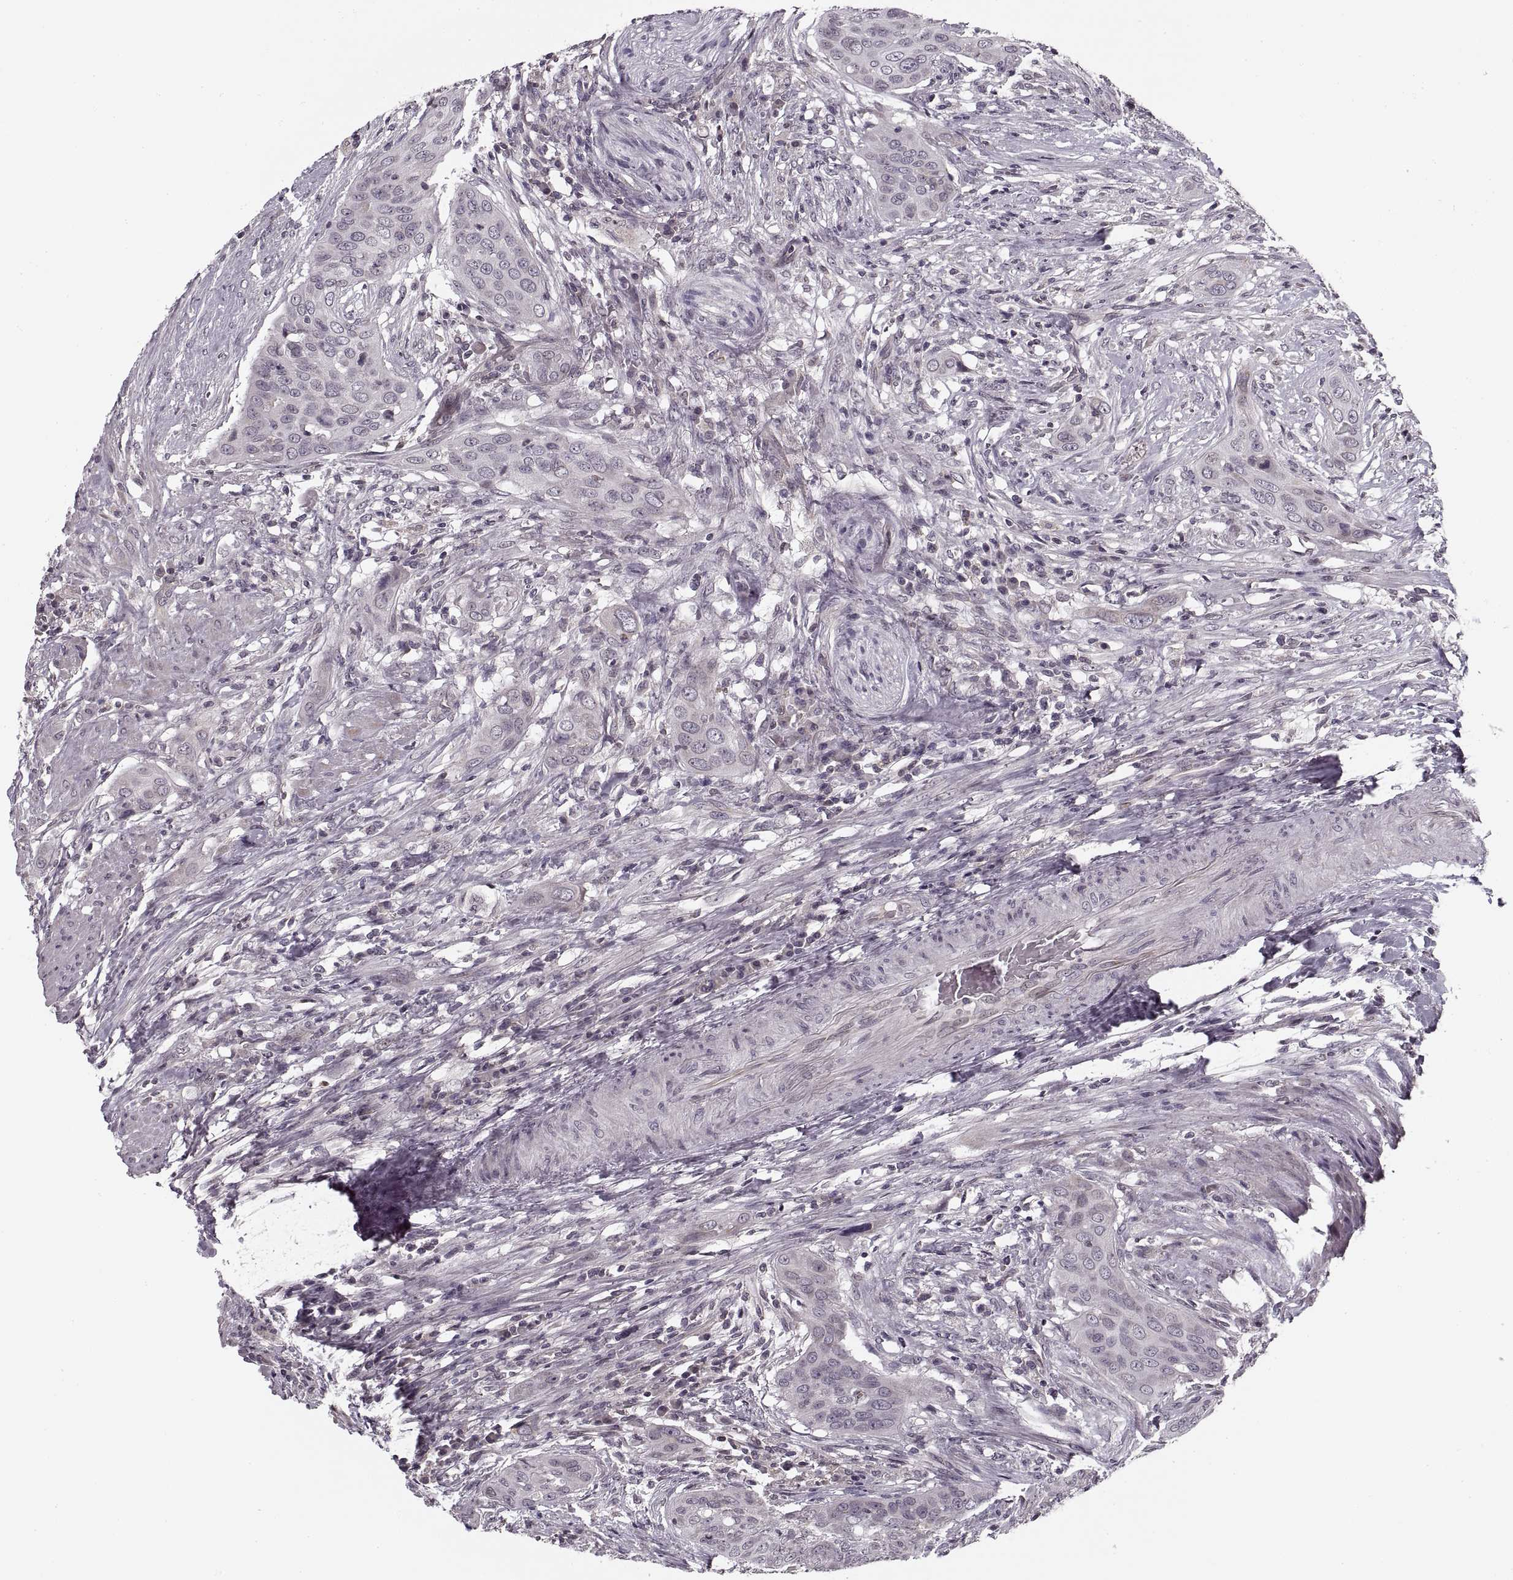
{"staining": {"intensity": "negative", "quantity": "none", "location": "none"}, "tissue": "urothelial cancer", "cell_type": "Tumor cells", "image_type": "cancer", "snomed": [{"axis": "morphology", "description": "Urothelial carcinoma, High grade"}, {"axis": "topography", "description": "Urinary bladder"}], "caption": "Tumor cells are negative for protein expression in human urothelial cancer. (DAB (3,3'-diaminobenzidine) immunohistochemistry visualized using brightfield microscopy, high magnification).", "gene": "ASIC3", "patient": {"sex": "male", "age": 82}}